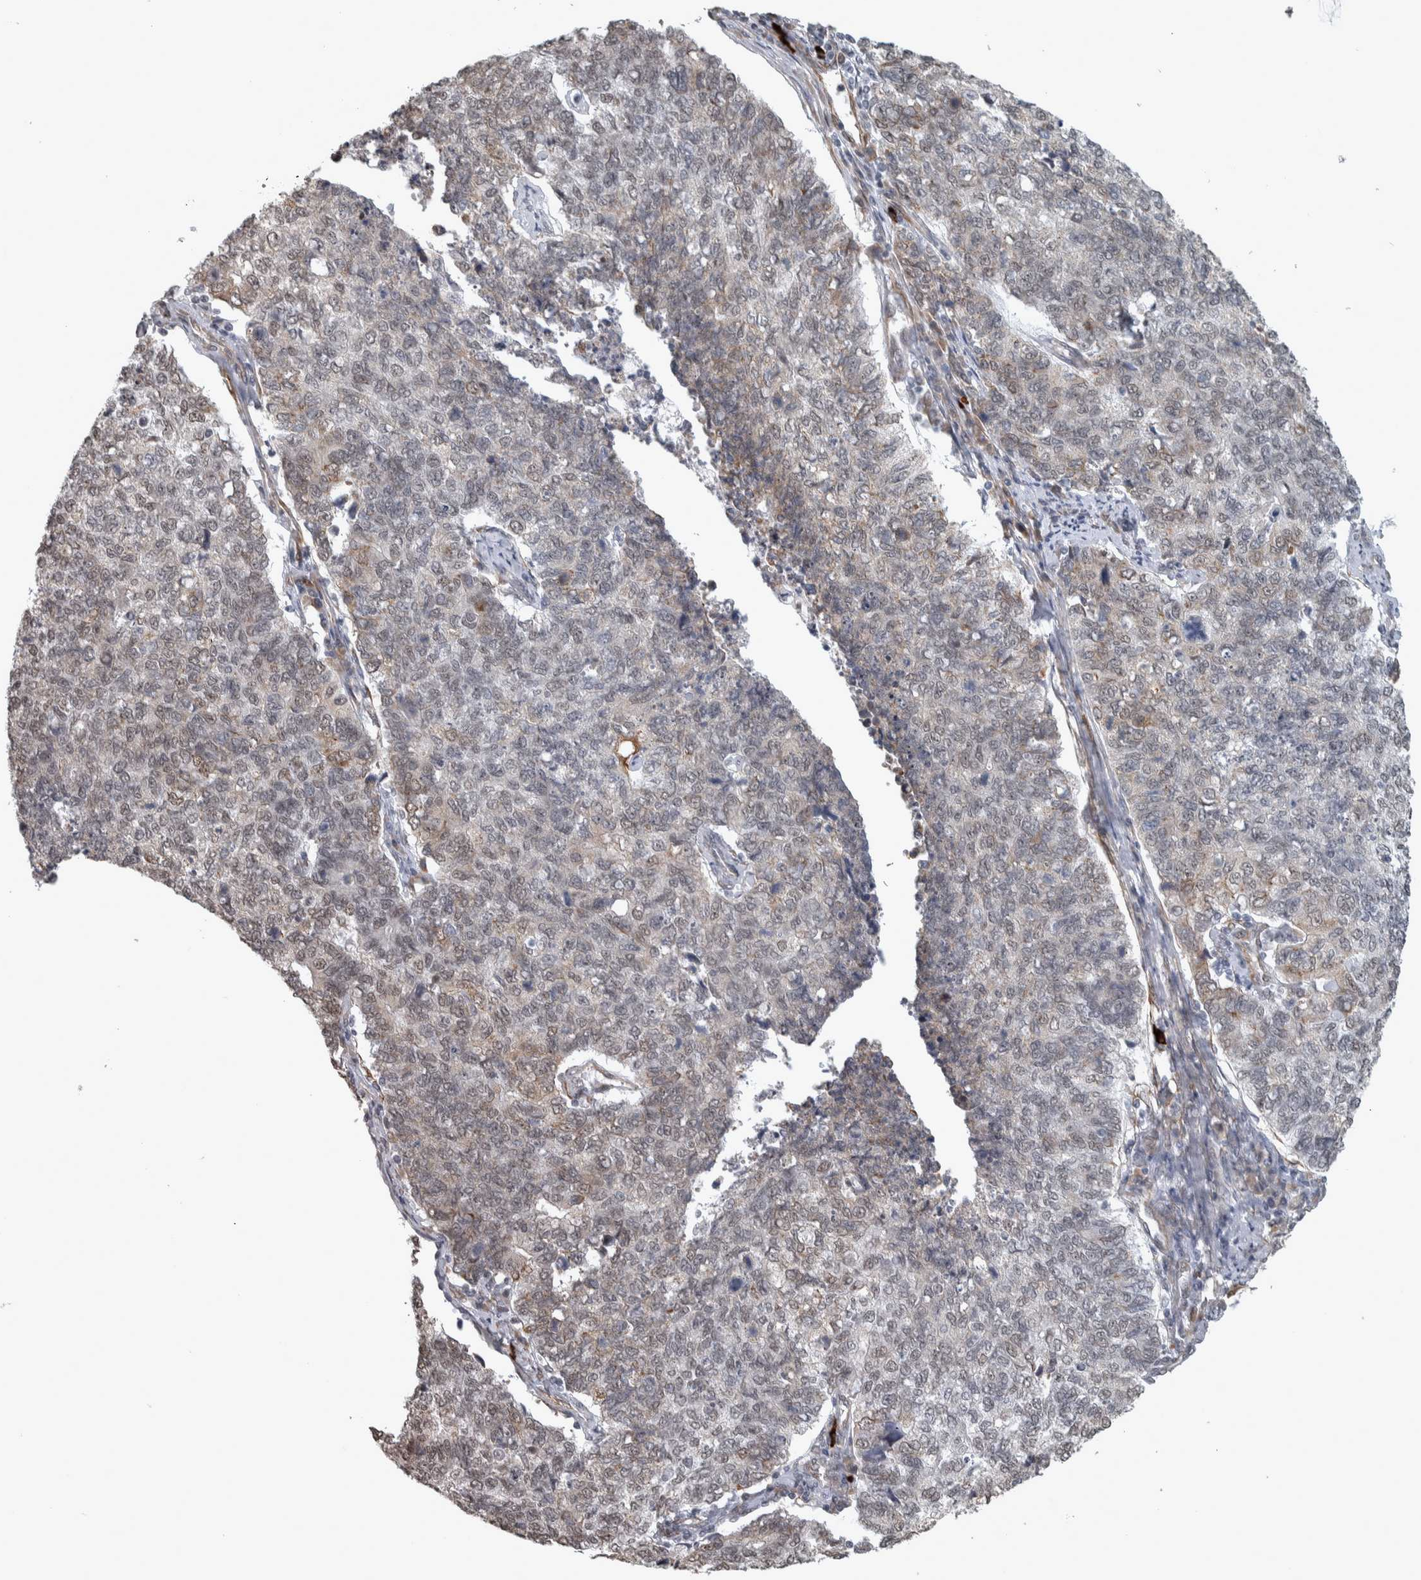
{"staining": {"intensity": "weak", "quantity": "<25%", "location": "cytoplasmic/membranous"}, "tissue": "cervical cancer", "cell_type": "Tumor cells", "image_type": "cancer", "snomed": [{"axis": "morphology", "description": "Squamous cell carcinoma, NOS"}, {"axis": "topography", "description": "Cervix"}], "caption": "A histopathology image of human cervical squamous cell carcinoma is negative for staining in tumor cells.", "gene": "DDX42", "patient": {"sex": "female", "age": 63}}